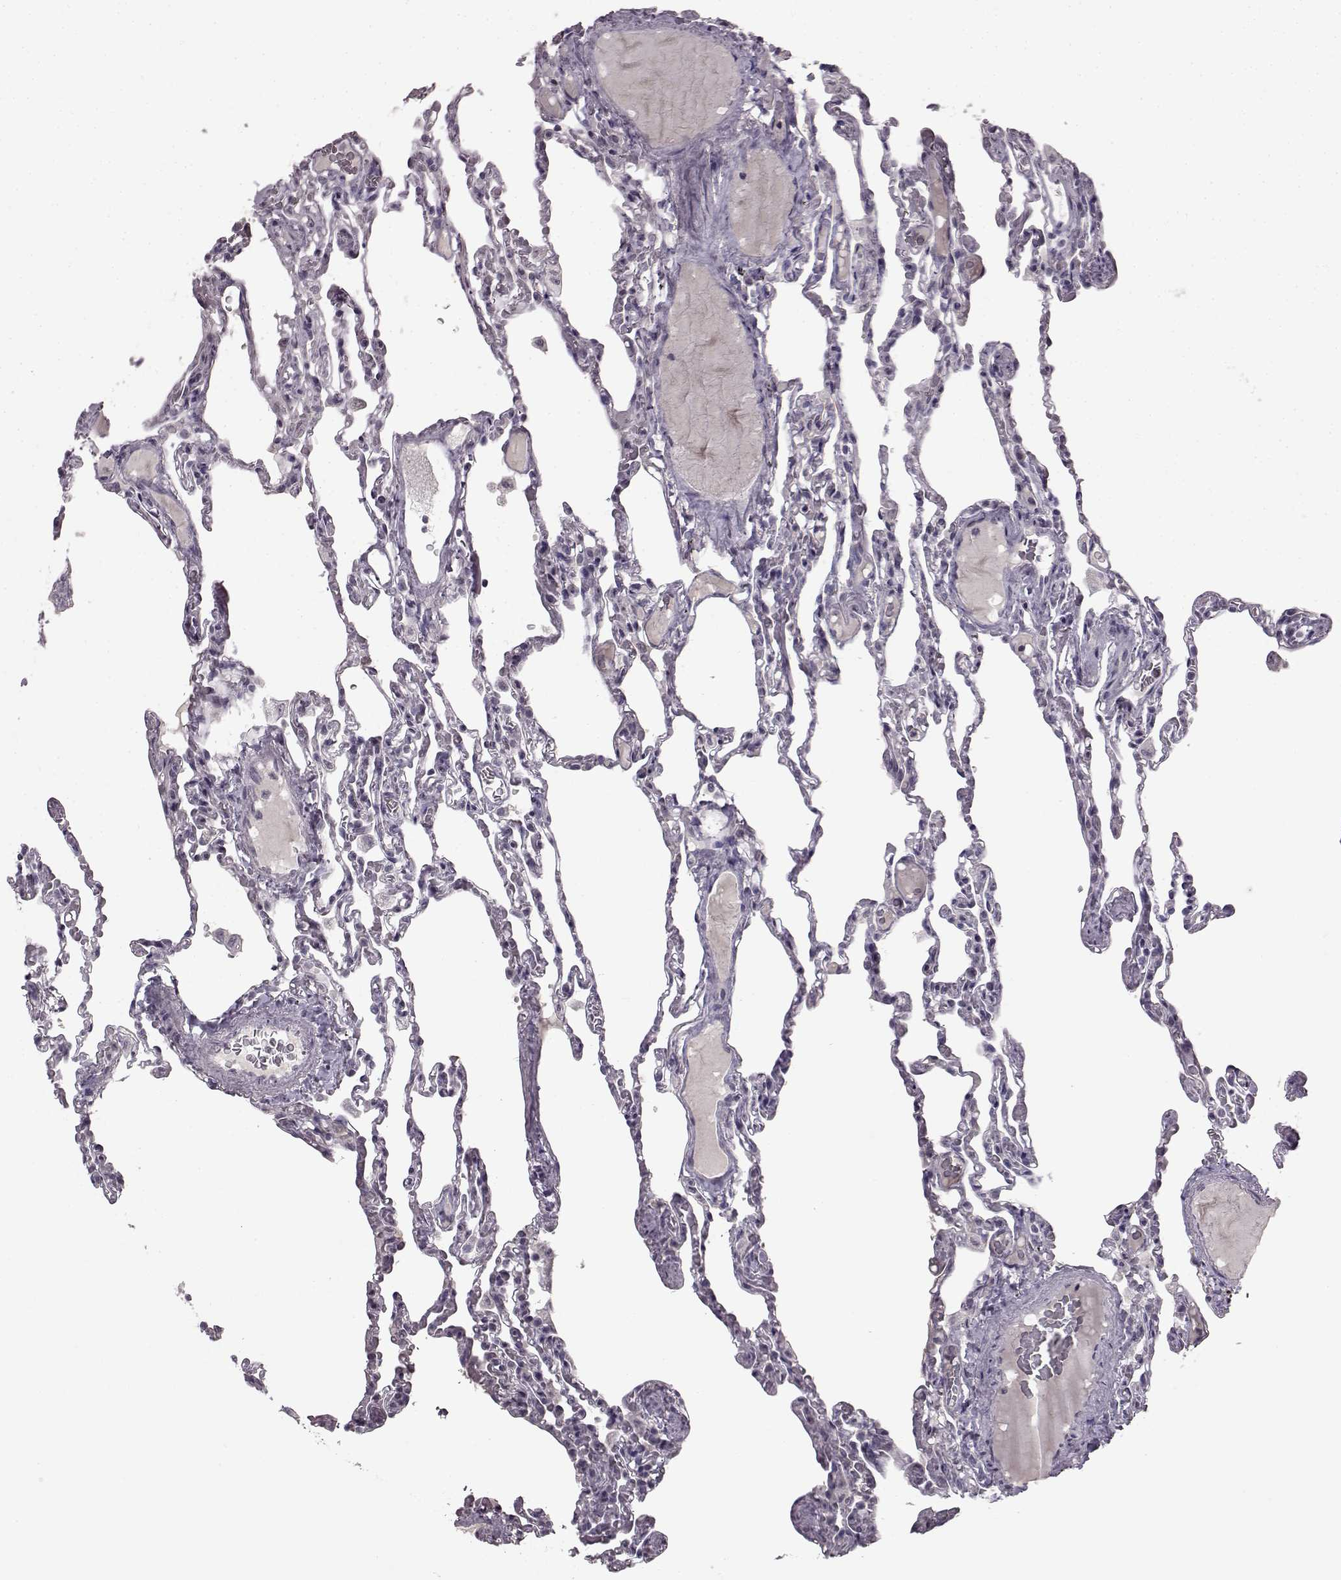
{"staining": {"intensity": "negative", "quantity": "none", "location": "none"}, "tissue": "lung", "cell_type": "Alveolar cells", "image_type": "normal", "snomed": [{"axis": "morphology", "description": "Normal tissue, NOS"}, {"axis": "topography", "description": "Lung"}], "caption": "High power microscopy histopathology image of an immunohistochemistry photomicrograph of benign lung, revealing no significant staining in alveolar cells. (DAB (3,3'-diaminobenzidine) immunohistochemistry, high magnification).", "gene": "LHB", "patient": {"sex": "female", "age": 43}}